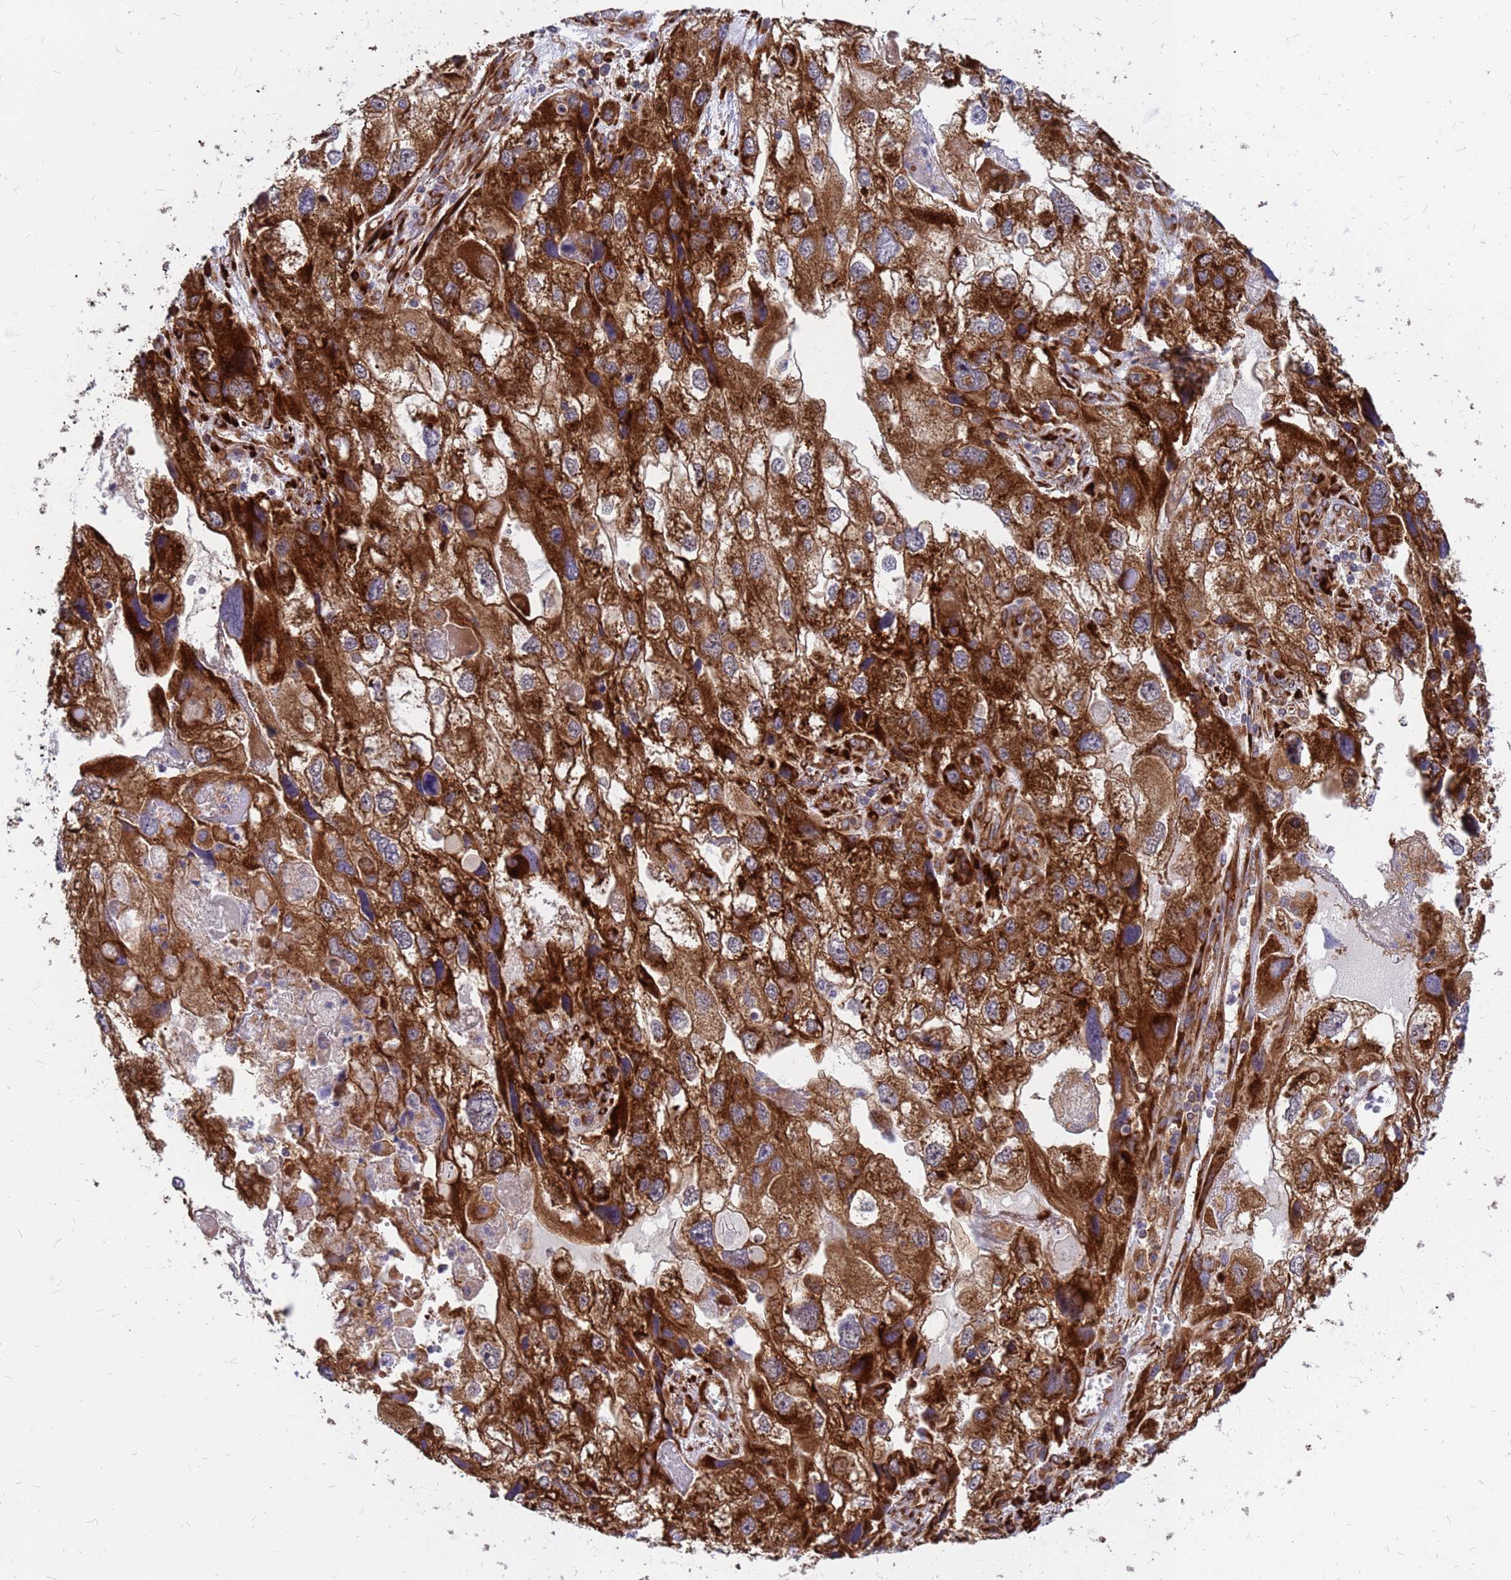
{"staining": {"intensity": "strong", "quantity": ">75%", "location": "cytoplasmic/membranous"}, "tissue": "endometrial cancer", "cell_type": "Tumor cells", "image_type": "cancer", "snomed": [{"axis": "morphology", "description": "Adenocarcinoma, NOS"}, {"axis": "topography", "description": "Endometrium"}], "caption": "Protein staining reveals strong cytoplasmic/membranous expression in about >75% of tumor cells in endometrial adenocarcinoma. Nuclei are stained in blue.", "gene": "RPL8", "patient": {"sex": "female", "age": 49}}